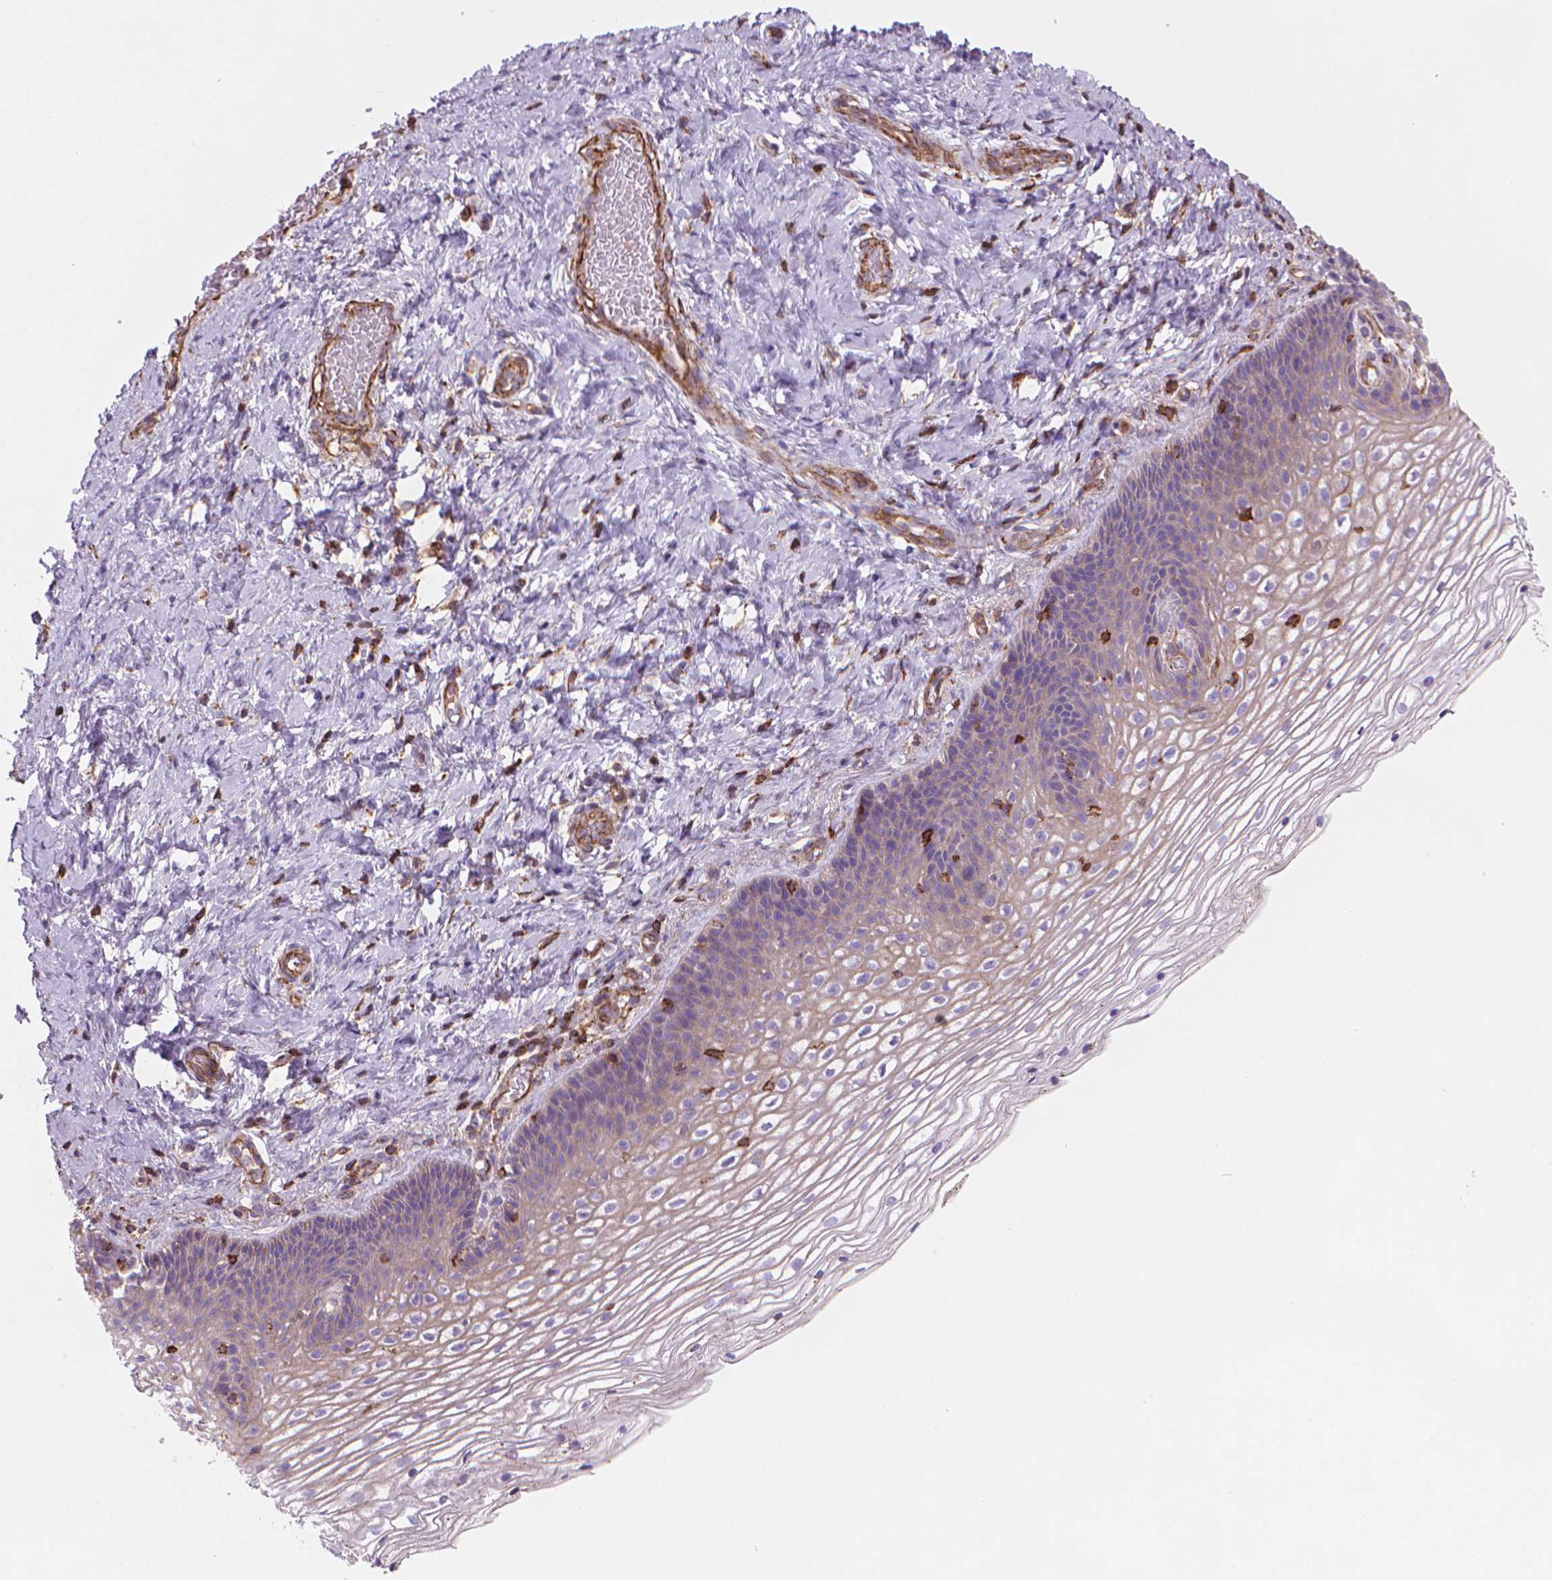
{"staining": {"intensity": "moderate", "quantity": ">75%", "location": "cytoplasmic/membranous"}, "tissue": "cervix", "cell_type": "Glandular cells", "image_type": "normal", "snomed": [{"axis": "morphology", "description": "Normal tissue, NOS"}, {"axis": "topography", "description": "Cervix"}], "caption": "Protein expression analysis of unremarkable cervix exhibits moderate cytoplasmic/membranous positivity in about >75% of glandular cells.", "gene": "PATJ", "patient": {"sex": "female", "age": 34}}